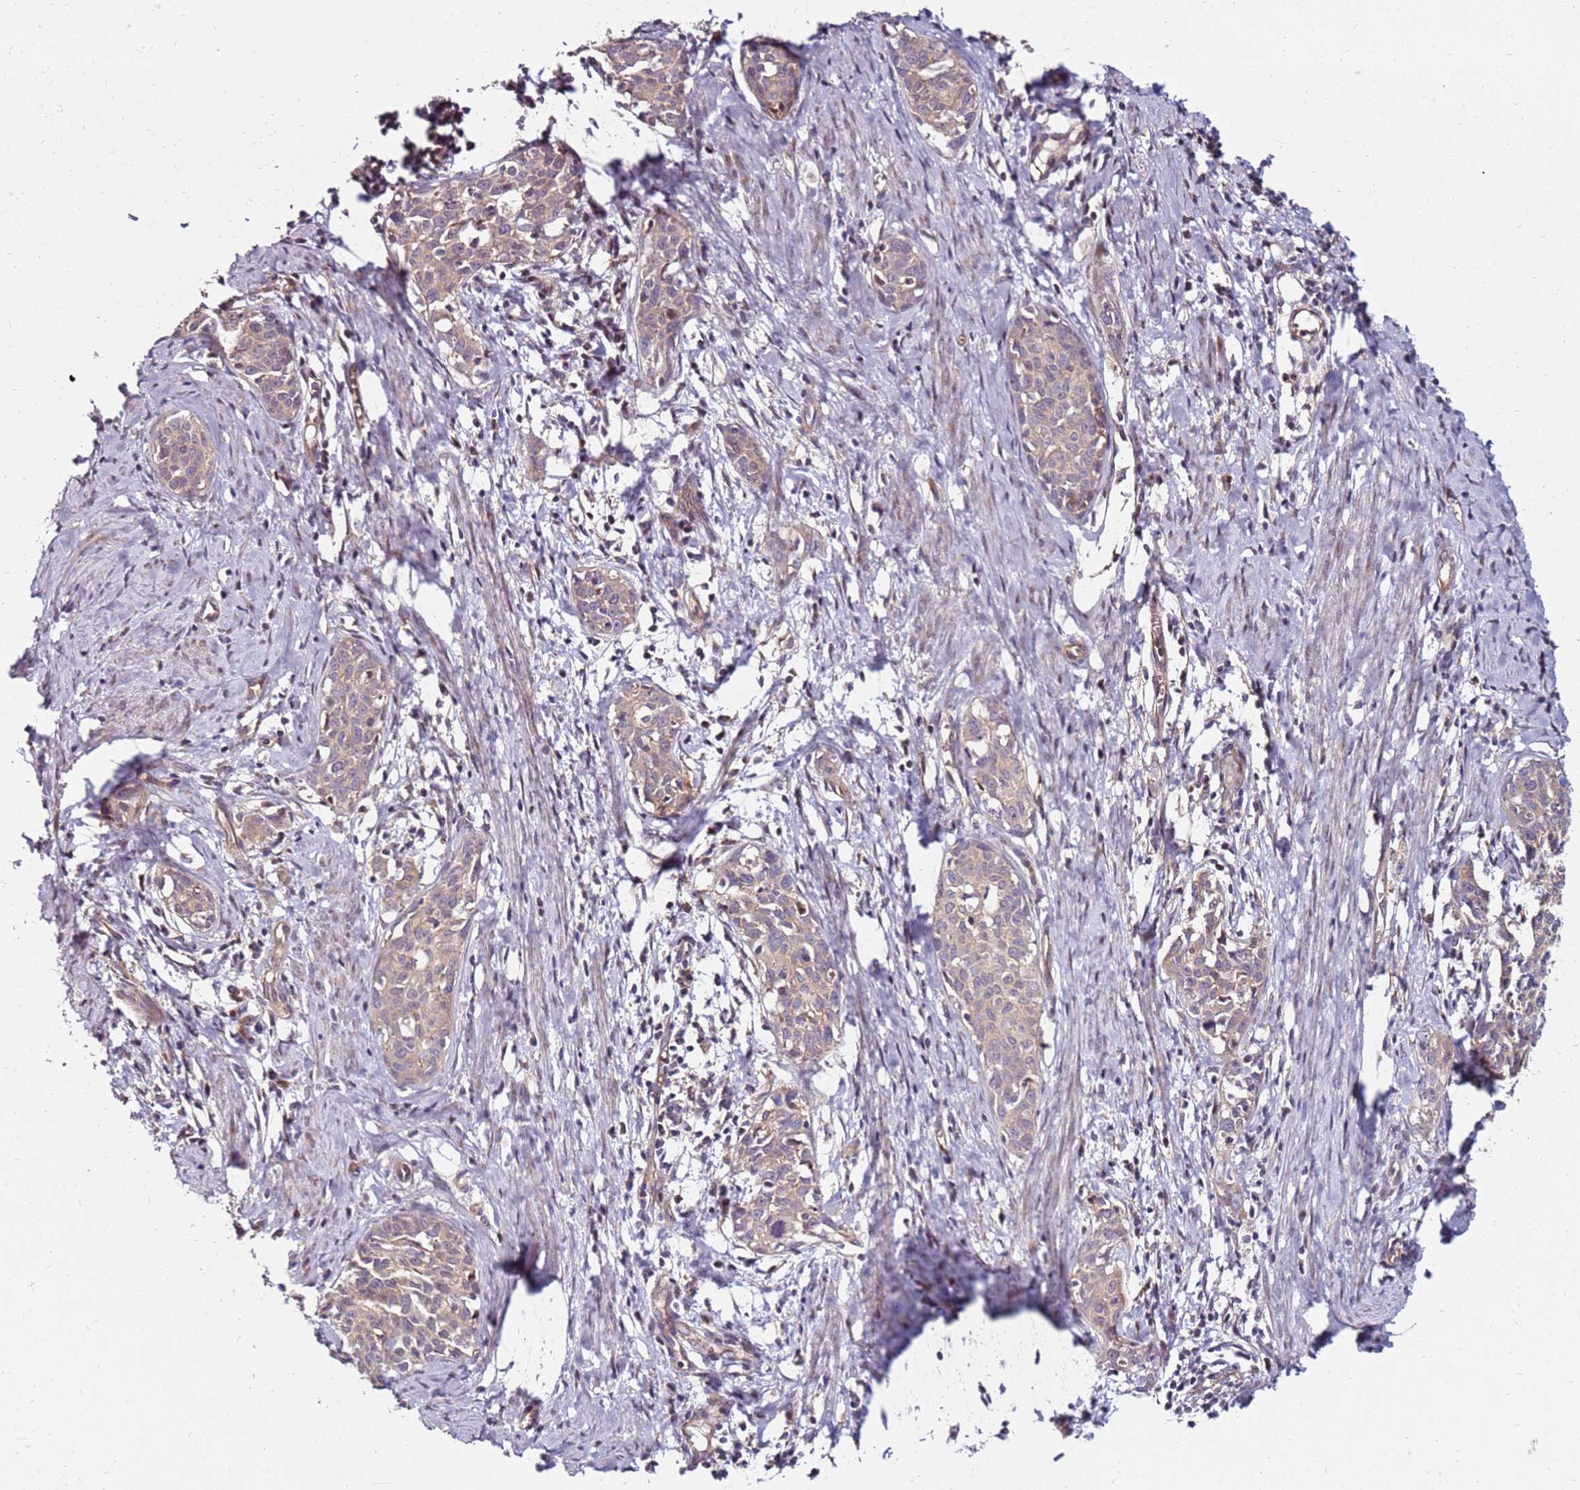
{"staining": {"intensity": "weak", "quantity": ">75%", "location": "cytoplasmic/membranous"}, "tissue": "cervical cancer", "cell_type": "Tumor cells", "image_type": "cancer", "snomed": [{"axis": "morphology", "description": "Squamous cell carcinoma, NOS"}, {"axis": "topography", "description": "Cervix"}], "caption": "Brown immunohistochemical staining in human cervical cancer (squamous cell carcinoma) exhibits weak cytoplasmic/membranous positivity in about >75% of tumor cells. (DAB = brown stain, brightfield microscopy at high magnification).", "gene": "RNF11", "patient": {"sex": "female", "age": 52}}